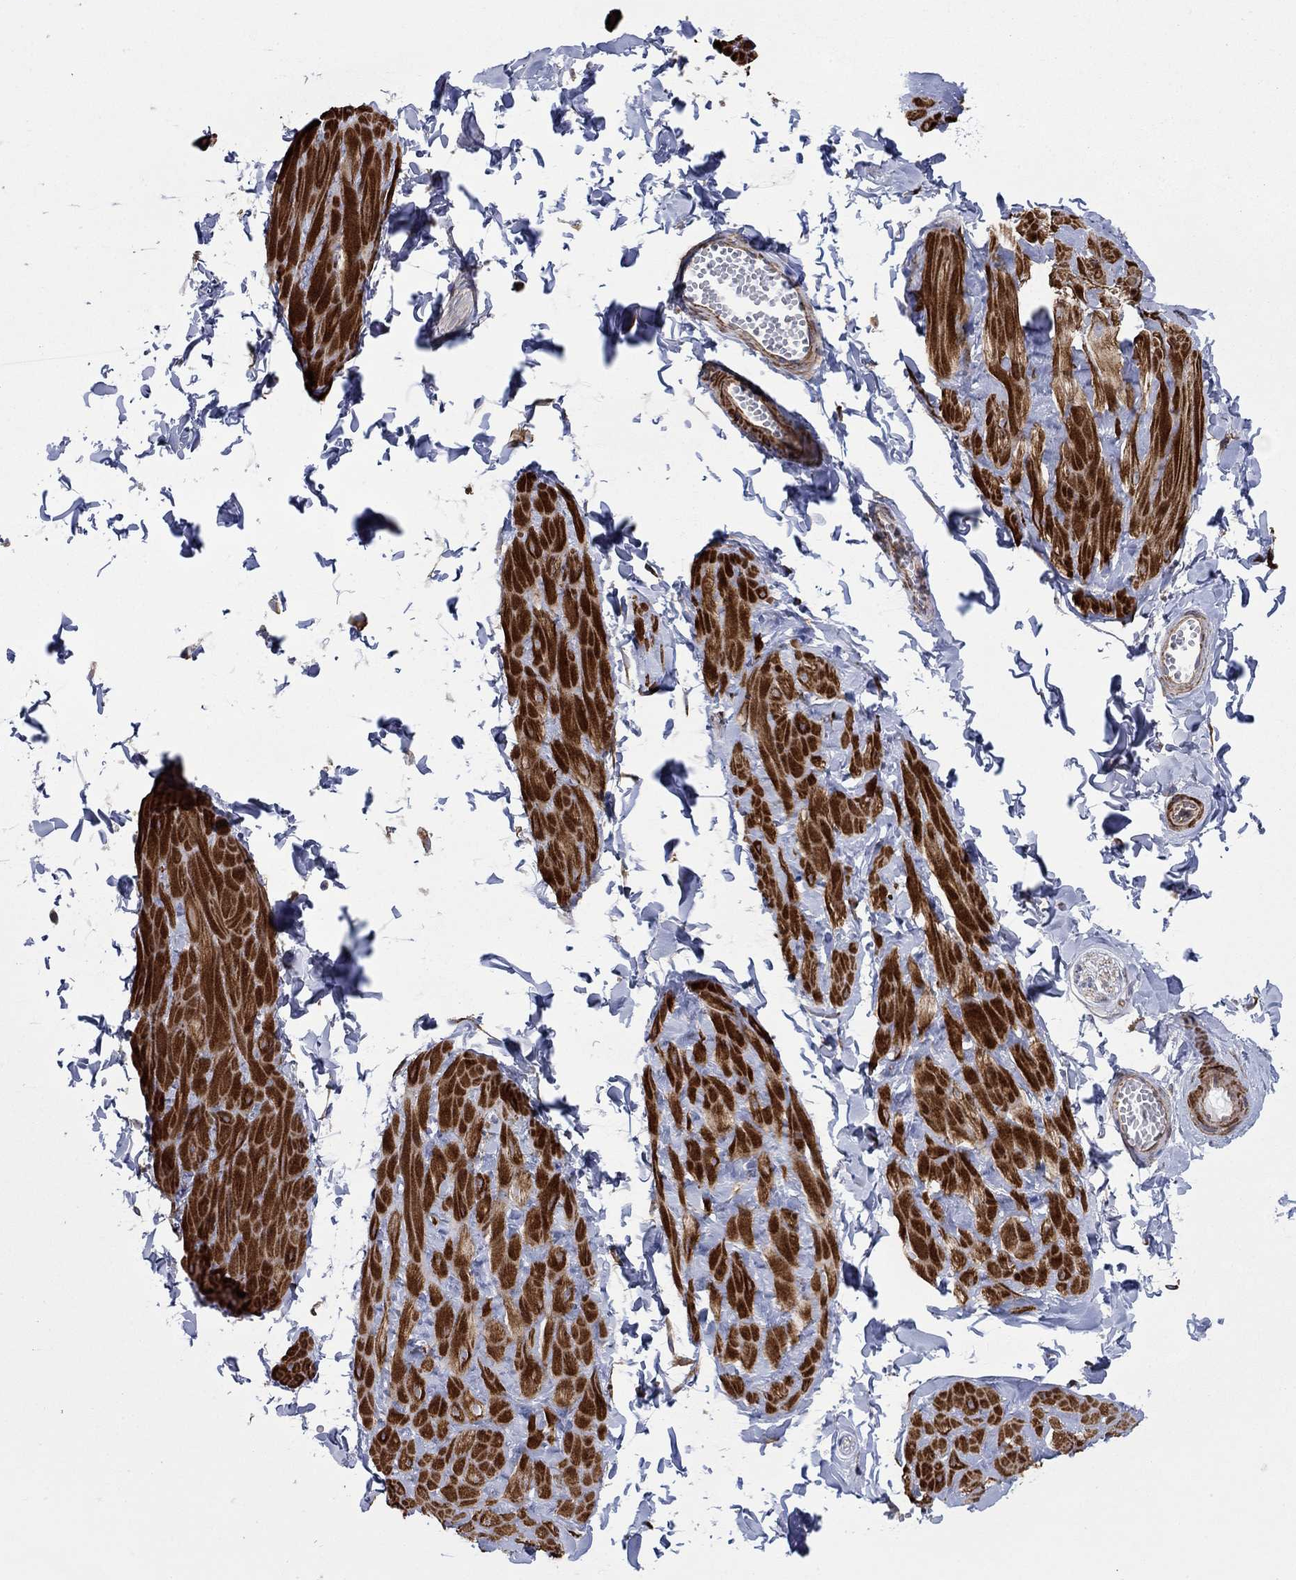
{"staining": {"intensity": "negative", "quantity": "none", "location": "none"}, "tissue": "adipose tissue", "cell_type": "Adipocytes", "image_type": "normal", "snomed": [{"axis": "morphology", "description": "Normal tissue, NOS"}, {"axis": "topography", "description": "Smooth muscle"}, {"axis": "topography", "description": "Peripheral nerve tissue"}], "caption": "IHC photomicrograph of normal adipose tissue: human adipose tissue stained with DAB (3,3'-diaminobenzidine) displays no significant protein expression in adipocytes.", "gene": "PAG1", "patient": {"sex": "male", "age": 22}}